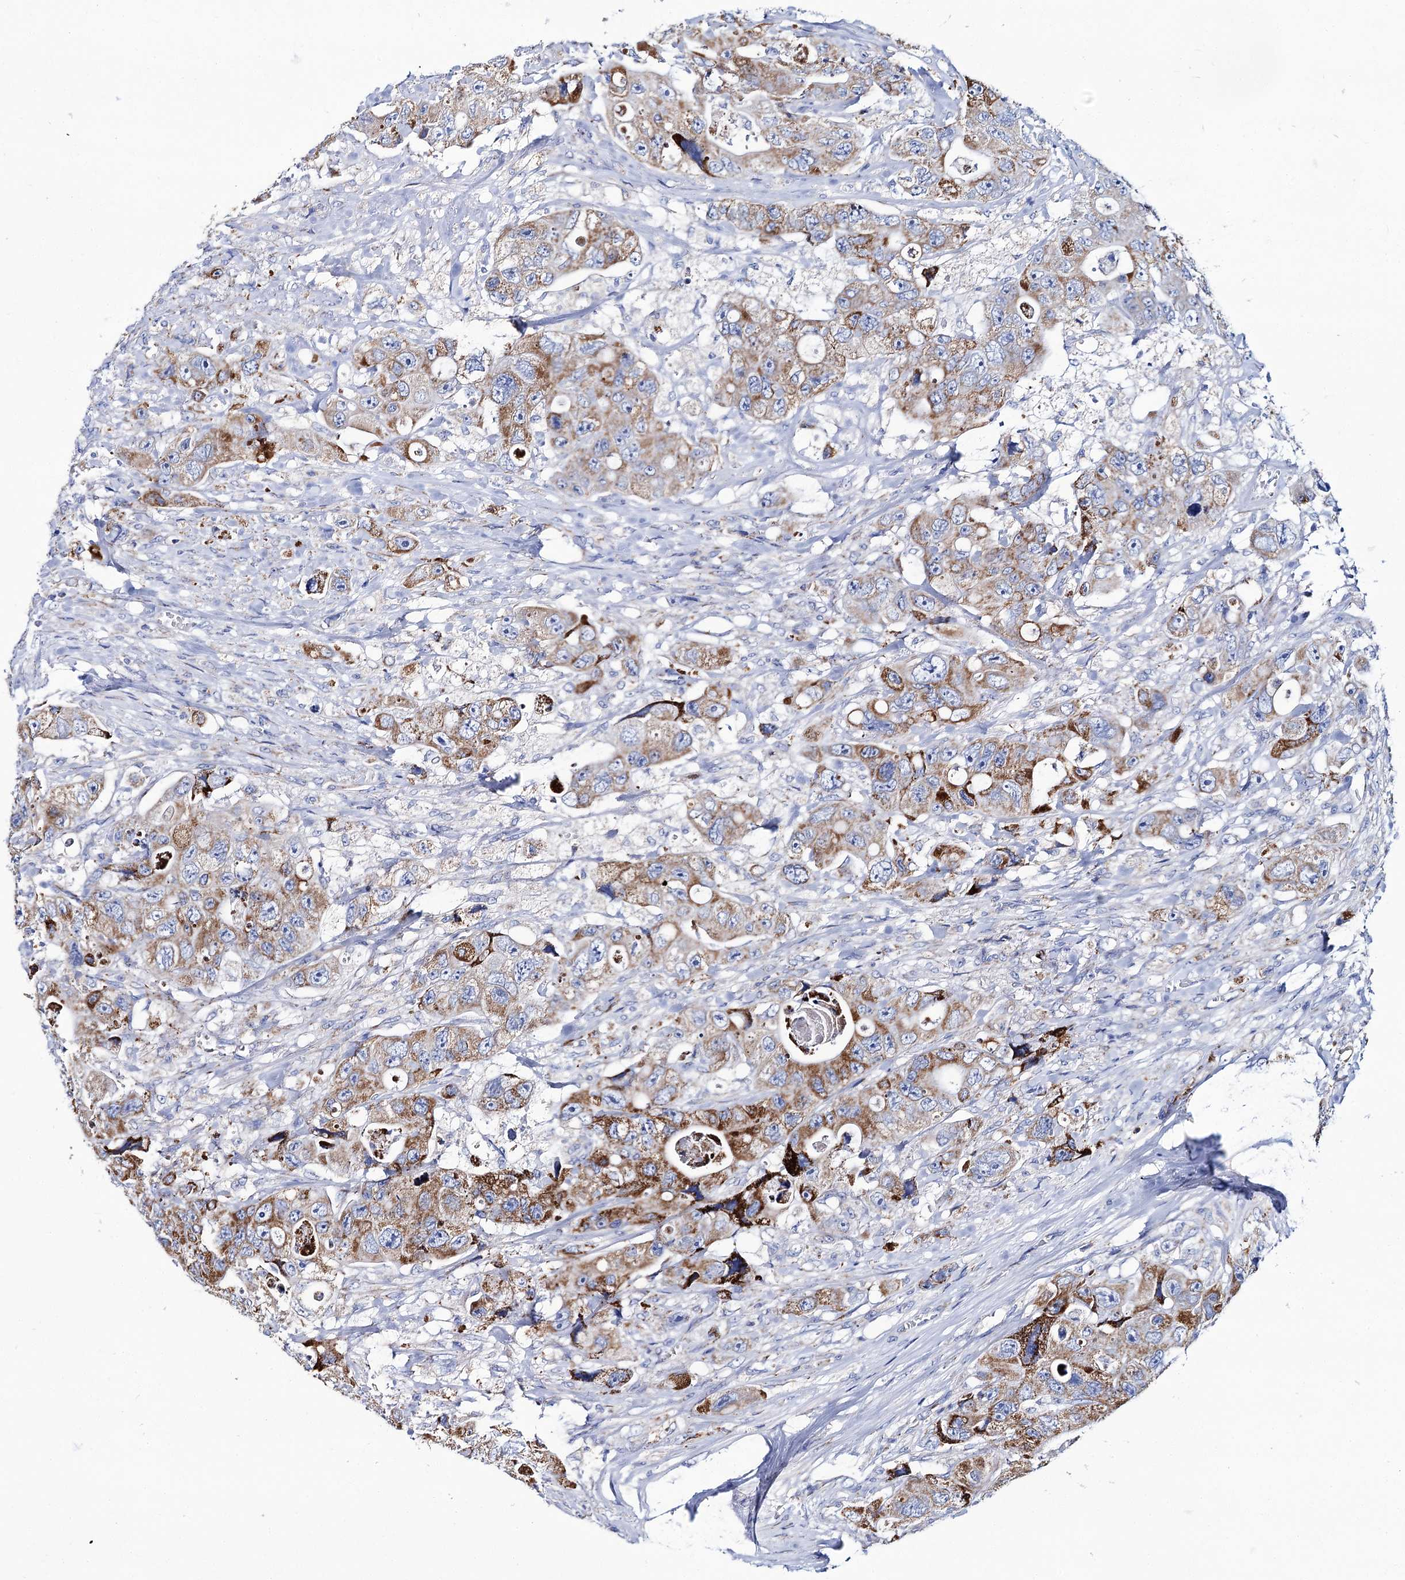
{"staining": {"intensity": "moderate", "quantity": ">75%", "location": "cytoplasmic/membranous"}, "tissue": "colorectal cancer", "cell_type": "Tumor cells", "image_type": "cancer", "snomed": [{"axis": "morphology", "description": "Adenocarcinoma, NOS"}, {"axis": "topography", "description": "Colon"}], "caption": "This is a photomicrograph of IHC staining of adenocarcinoma (colorectal), which shows moderate expression in the cytoplasmic/membranous of tumor cells.", "gene": "UBASH3B", "patient": {"sex": "female", "age": 46}}